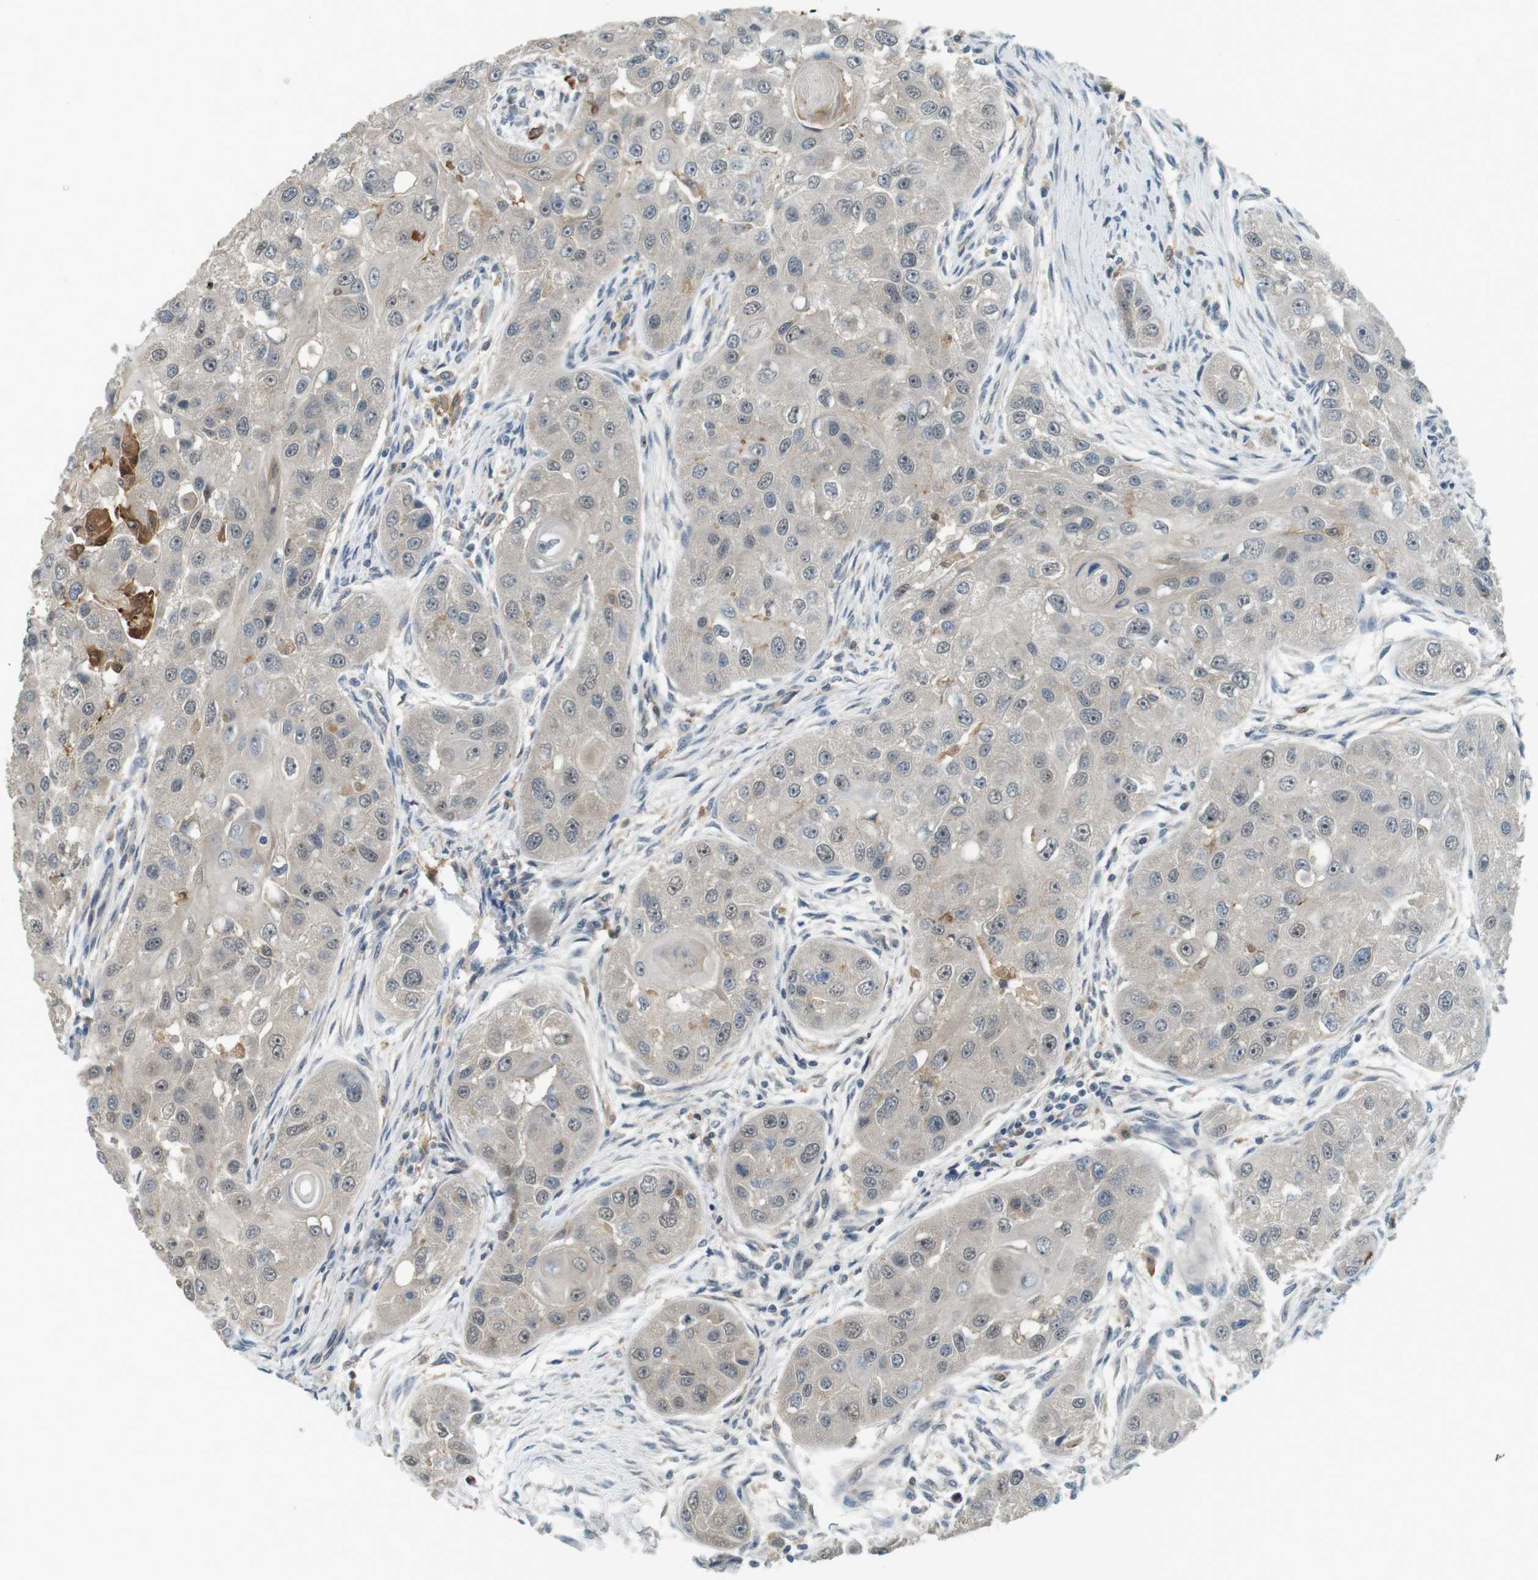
{"staining": {"intensity": "negative", "quantity": "none", "location": "none"}, "tissue": "head and neck cancer", "cell_type": "Tumor cells", "image_type": "cancer", "snomed": [{"axis": "morphology", "description": "Normal tissue, NOS"}, {"axis": "morphology", "description": "Squamous cell carcinoma, NOS"}, {"axis": "topography", "description": "Skeletal muscle"}, {"axis": "topography", "description": "Head-Neck"}], "caption": "This image is of head and neck cancer stained with immunohistochemistry (IHC) to label a protein in brown with the nuclei are counter-stained blue. There is no expression in tumor cells.", "gene": "CDK14", "patient": {"sex": "male", "age": 51}}